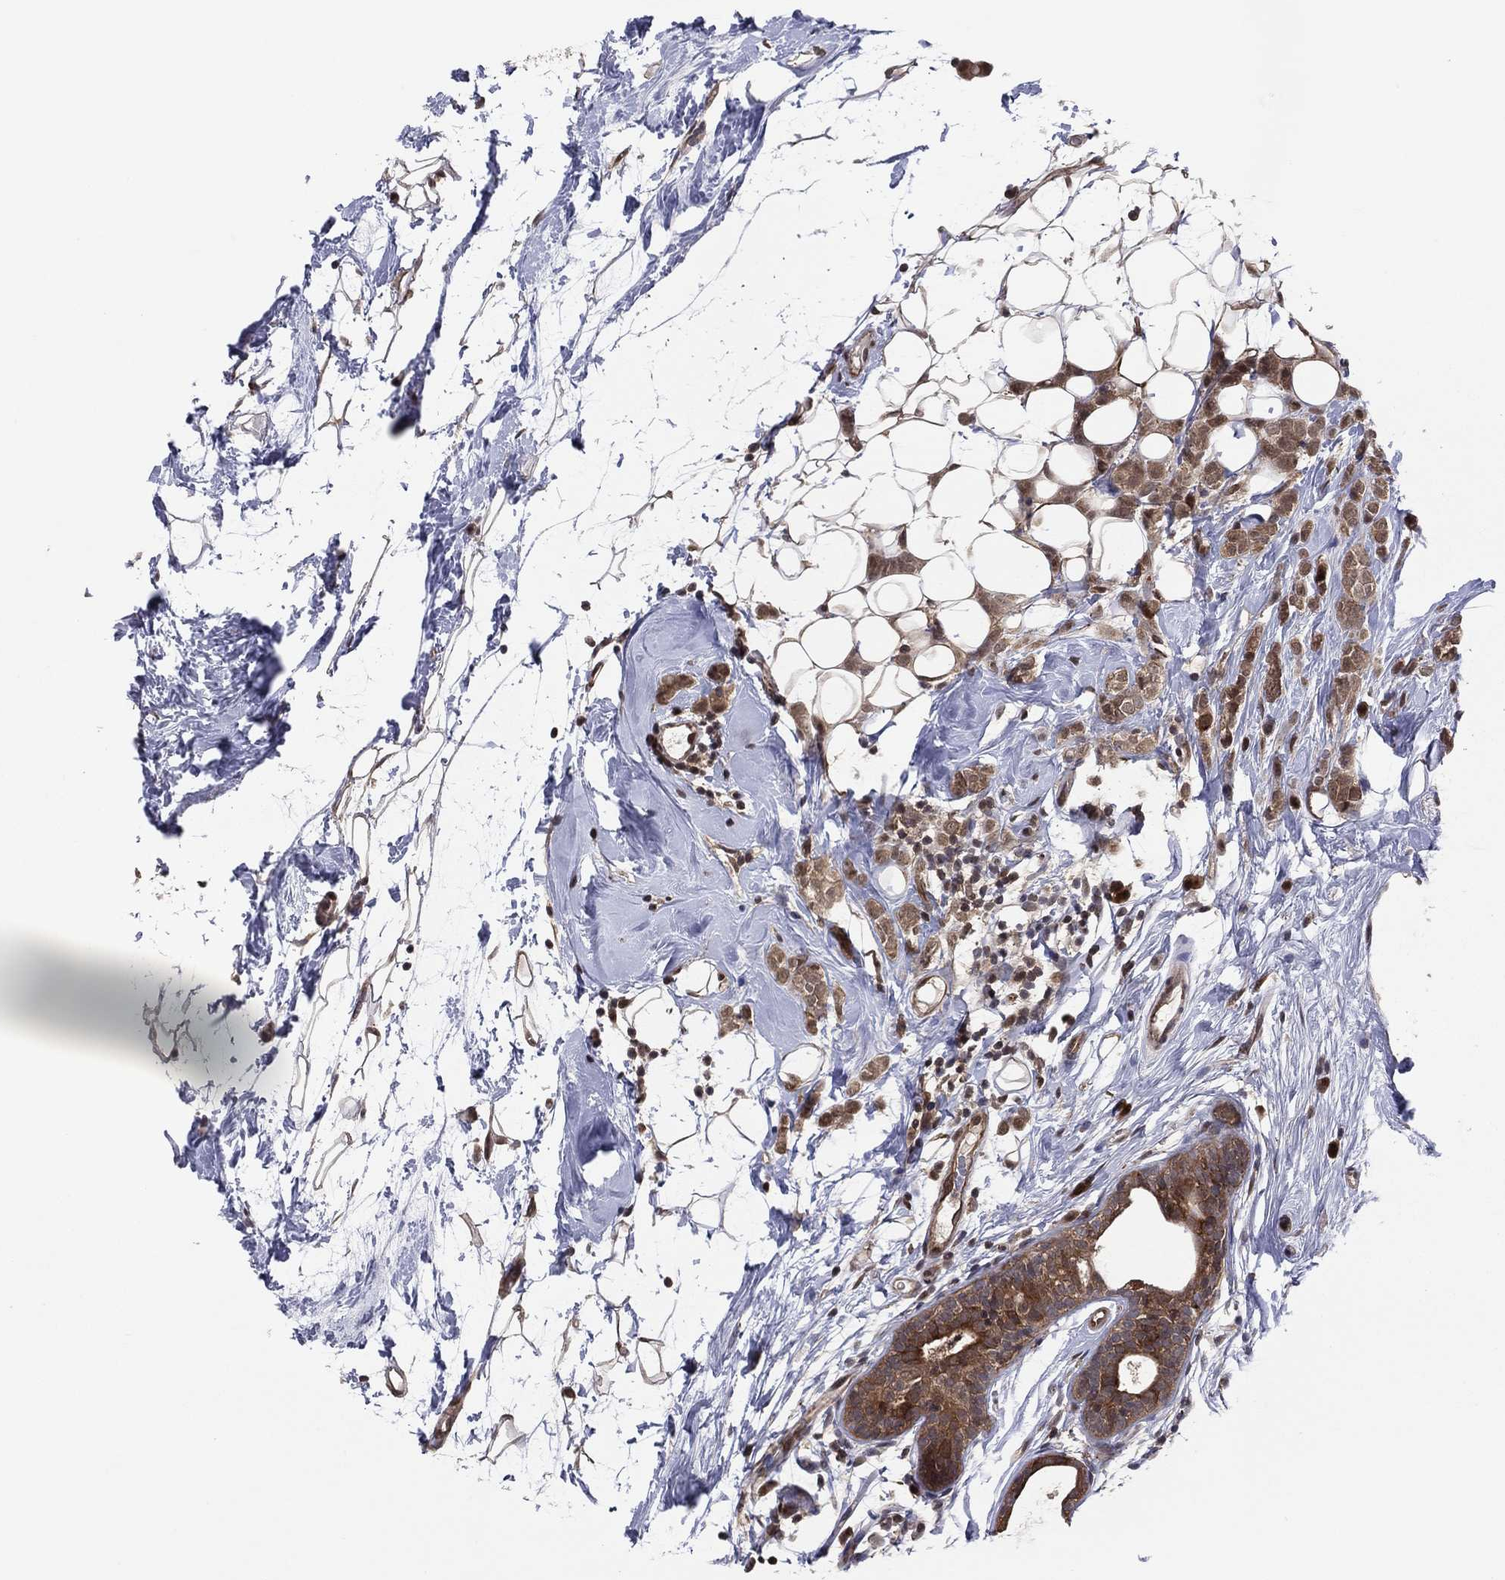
{"staining": {"intensity": "moderate", "quantity": ">75%", "location": "cytoplasmic/membranous,nuclear"}, "tissue": "breast cancer", "cell_type": "Tumor cells", "image_type": "cancer", "snomed": [{"axis": "morphology", "description": "Lobular carcinoma"}, {"axis": "topography", "description": "Breast"}], "caption": "Breast lobular carcinoma stained with IHC demonstrates moderate cytoplasmic/membranous and nuclear positivity in approximately >75% of tumor cells. The protein is stained brown, and the nuclei are stained in blue (DAB (3,3'-diaminobenzidine) IHC with brightfield microscopy, high magnification).", "gene": "ICOSLG", "patient": {"sex": "female", "age": 49}}